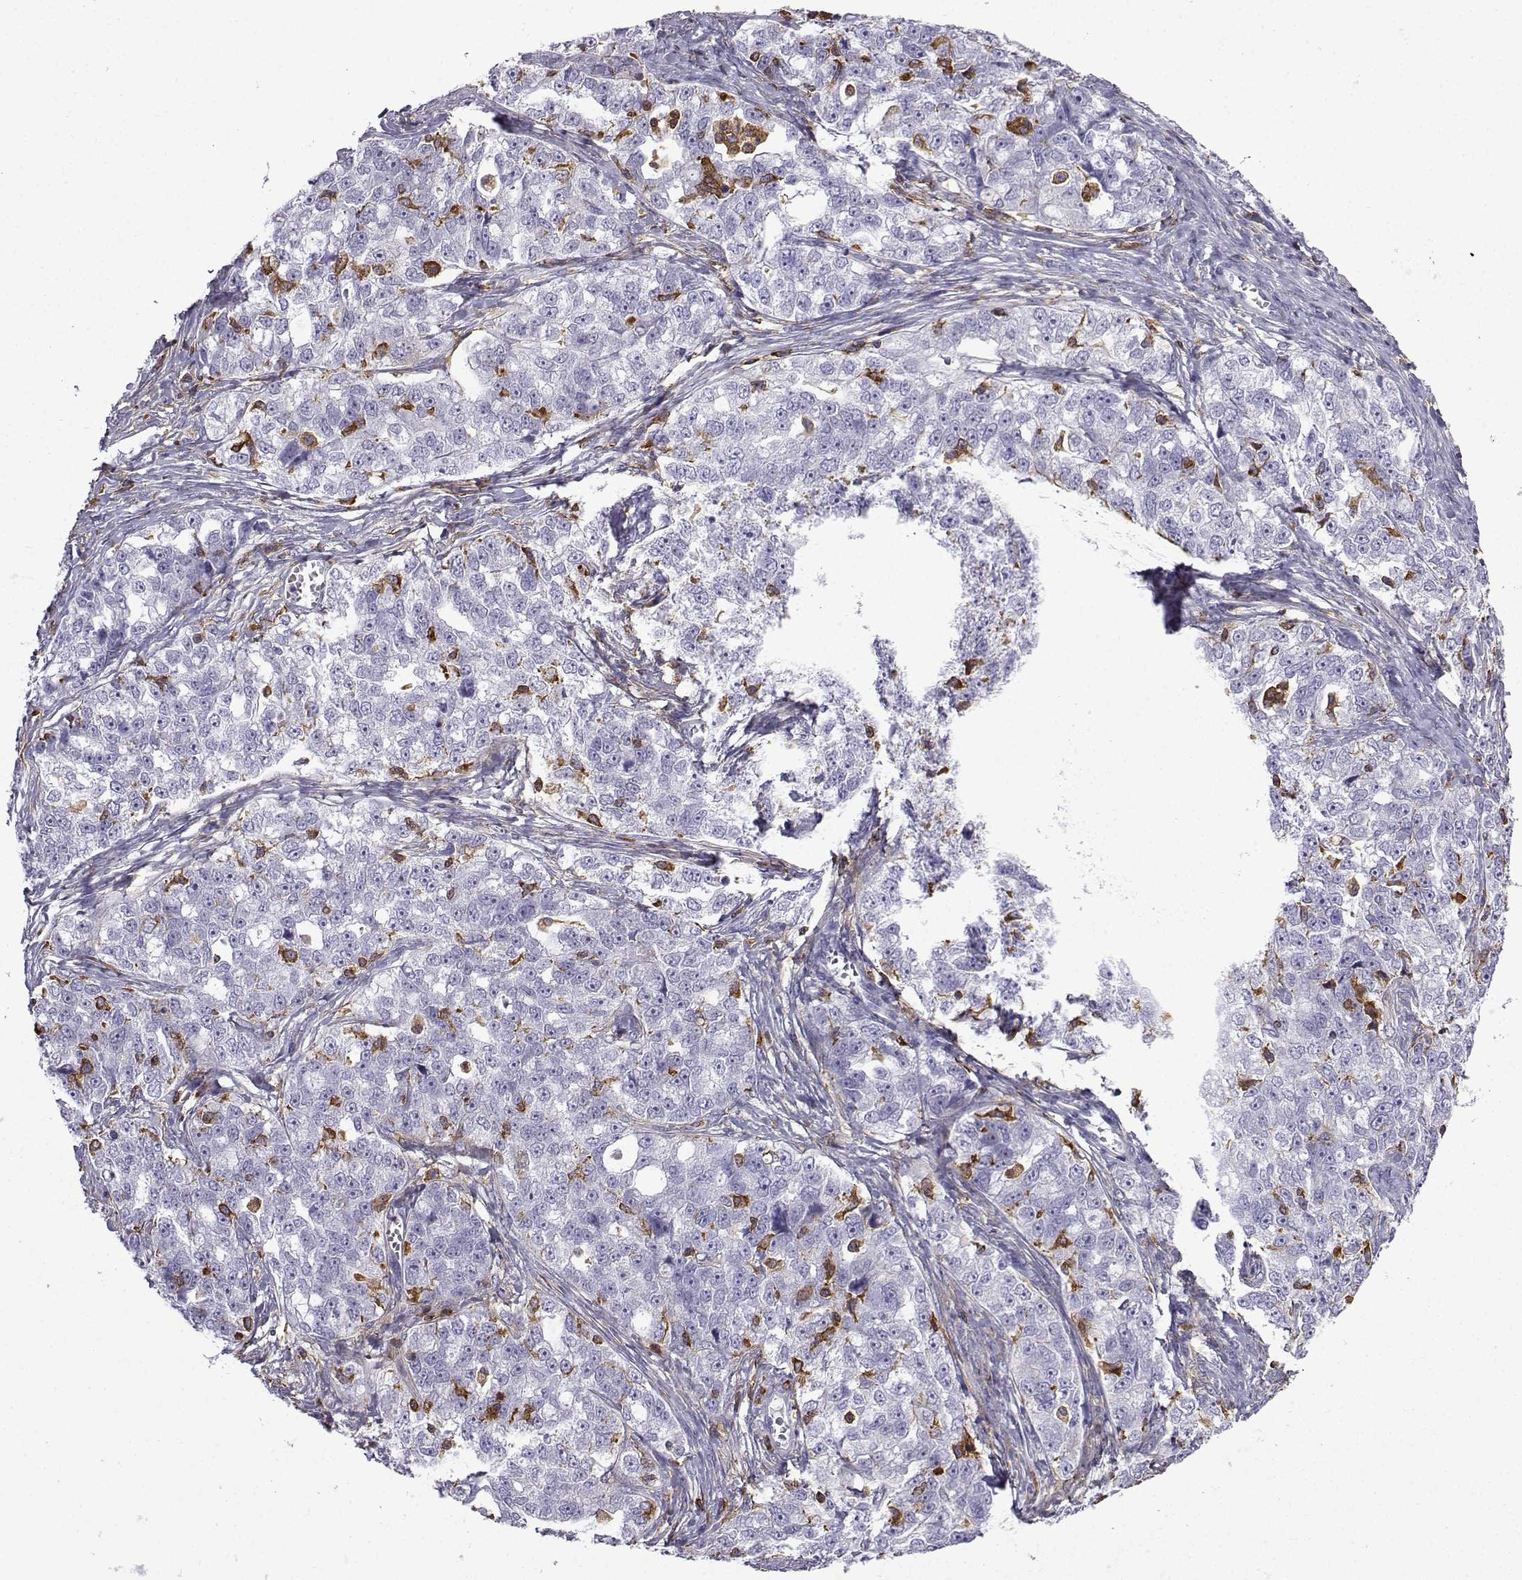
{"staining": {"intensity": "negative", "quantity": "none", "location": "none"}, "tissue": "ovarian cancer", "cell_type": "Tumor cells", "image_type": "cancer", "snomed": [{"axis": "morphology", "description": "Cystadenocarcinoma, serous, NOS"}, {"axis": "topography", "description": "Ovary"}], "caption": "Immunohistochemical staining of human serous cystadenocarcinoma (ovarian) exhibits no significant positivity in tumor cells.", "gene": "DOCK10", "patient": {"sex": "female", "age": 51}}